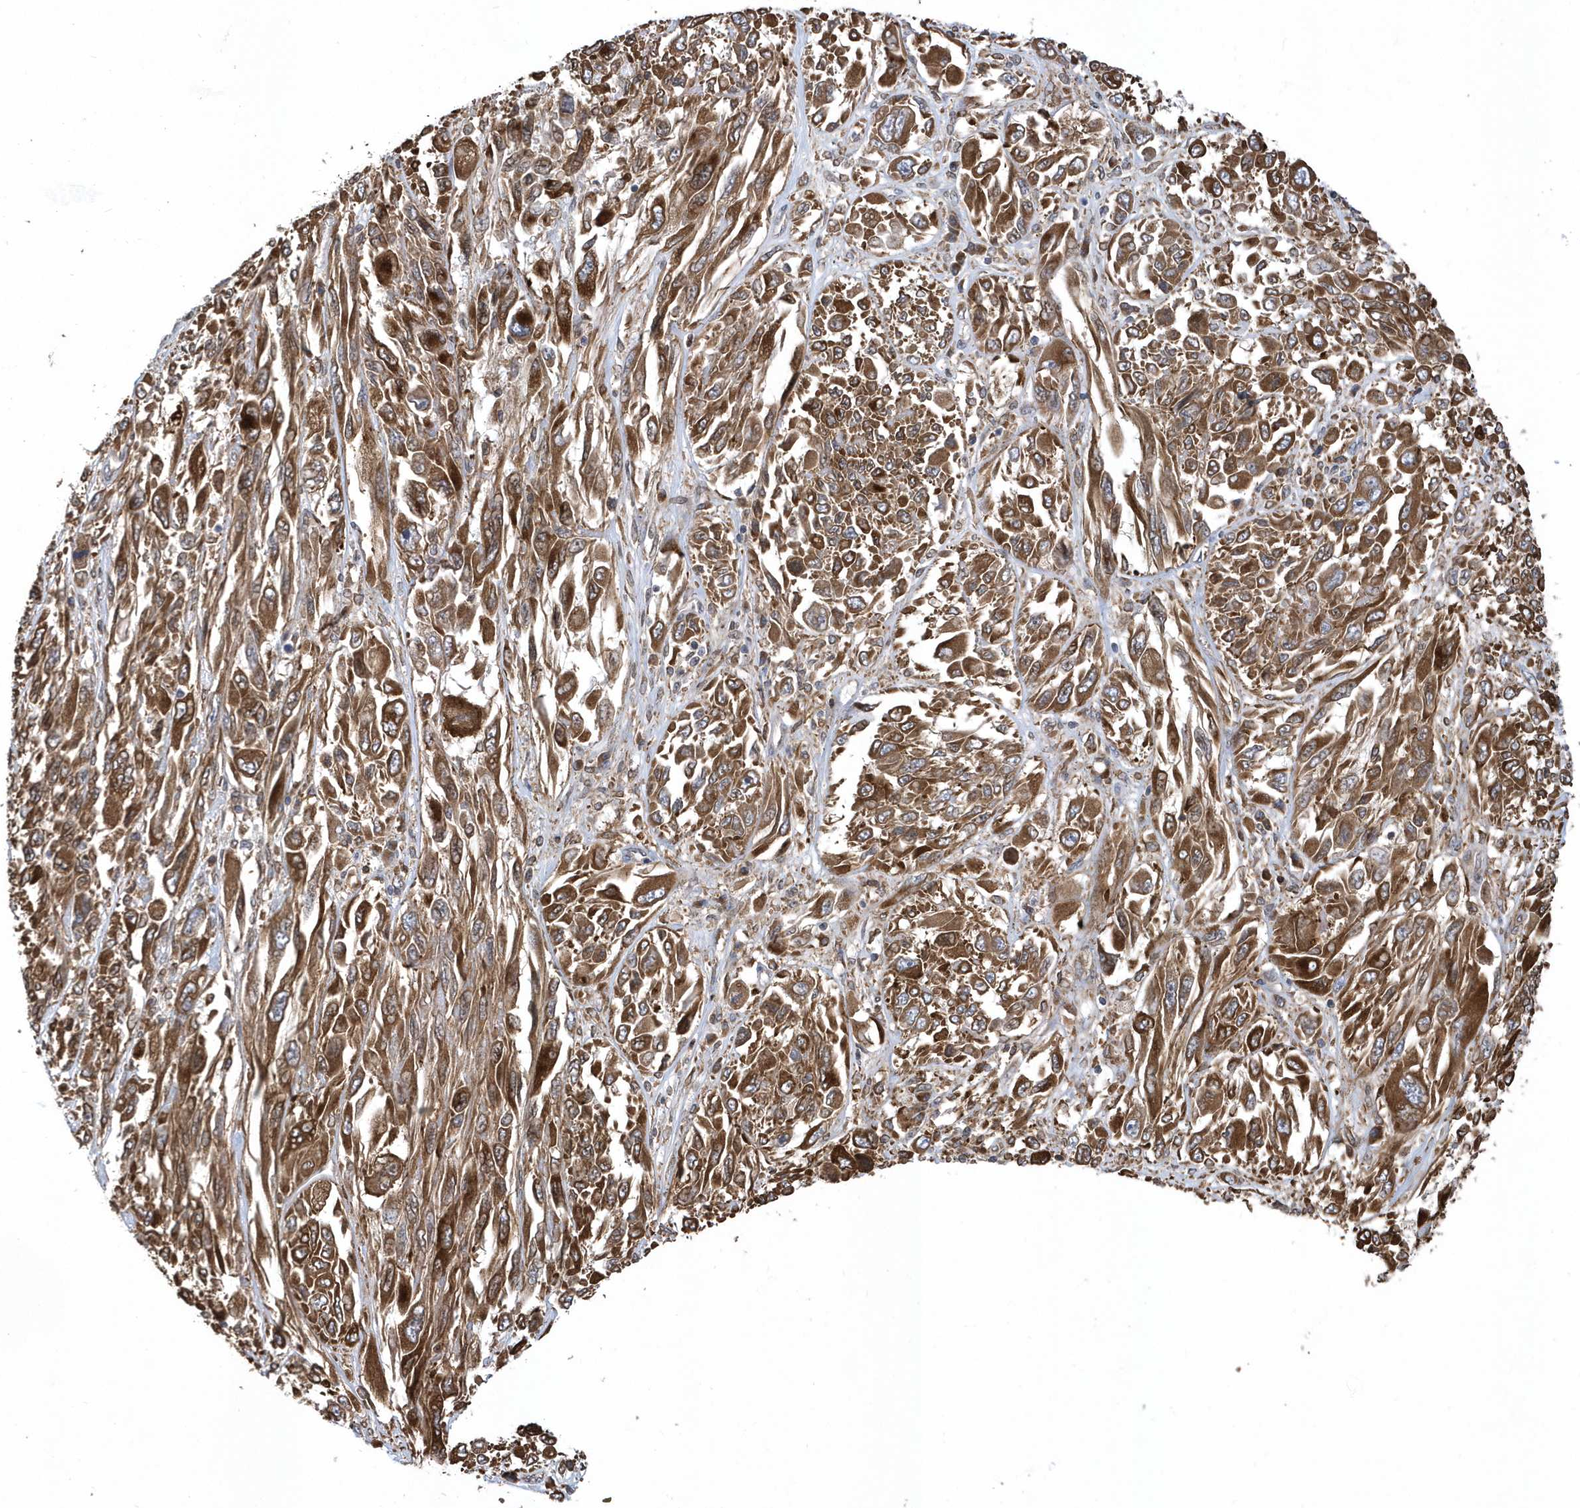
{"staining": {"intensity": "strong", "quantity": ">75%", "location": "cytoplasmic/membranous"}, "tissue": "melanoma", "cell_type": "Tumor cells", "image_type": "cancer", "snomed": [{"axis": "morphology", "description": "Malignant melanoma, NOS"}, {"axis": "topography", "description": "Skin"}], "caption": "Protein expression analysis of melanoma exhibits strong cytoplasmic/membranous expression in about >75% of tumor cells.", "gene": "VAMP7", "patient": {"sex": "female", "age": 91}}